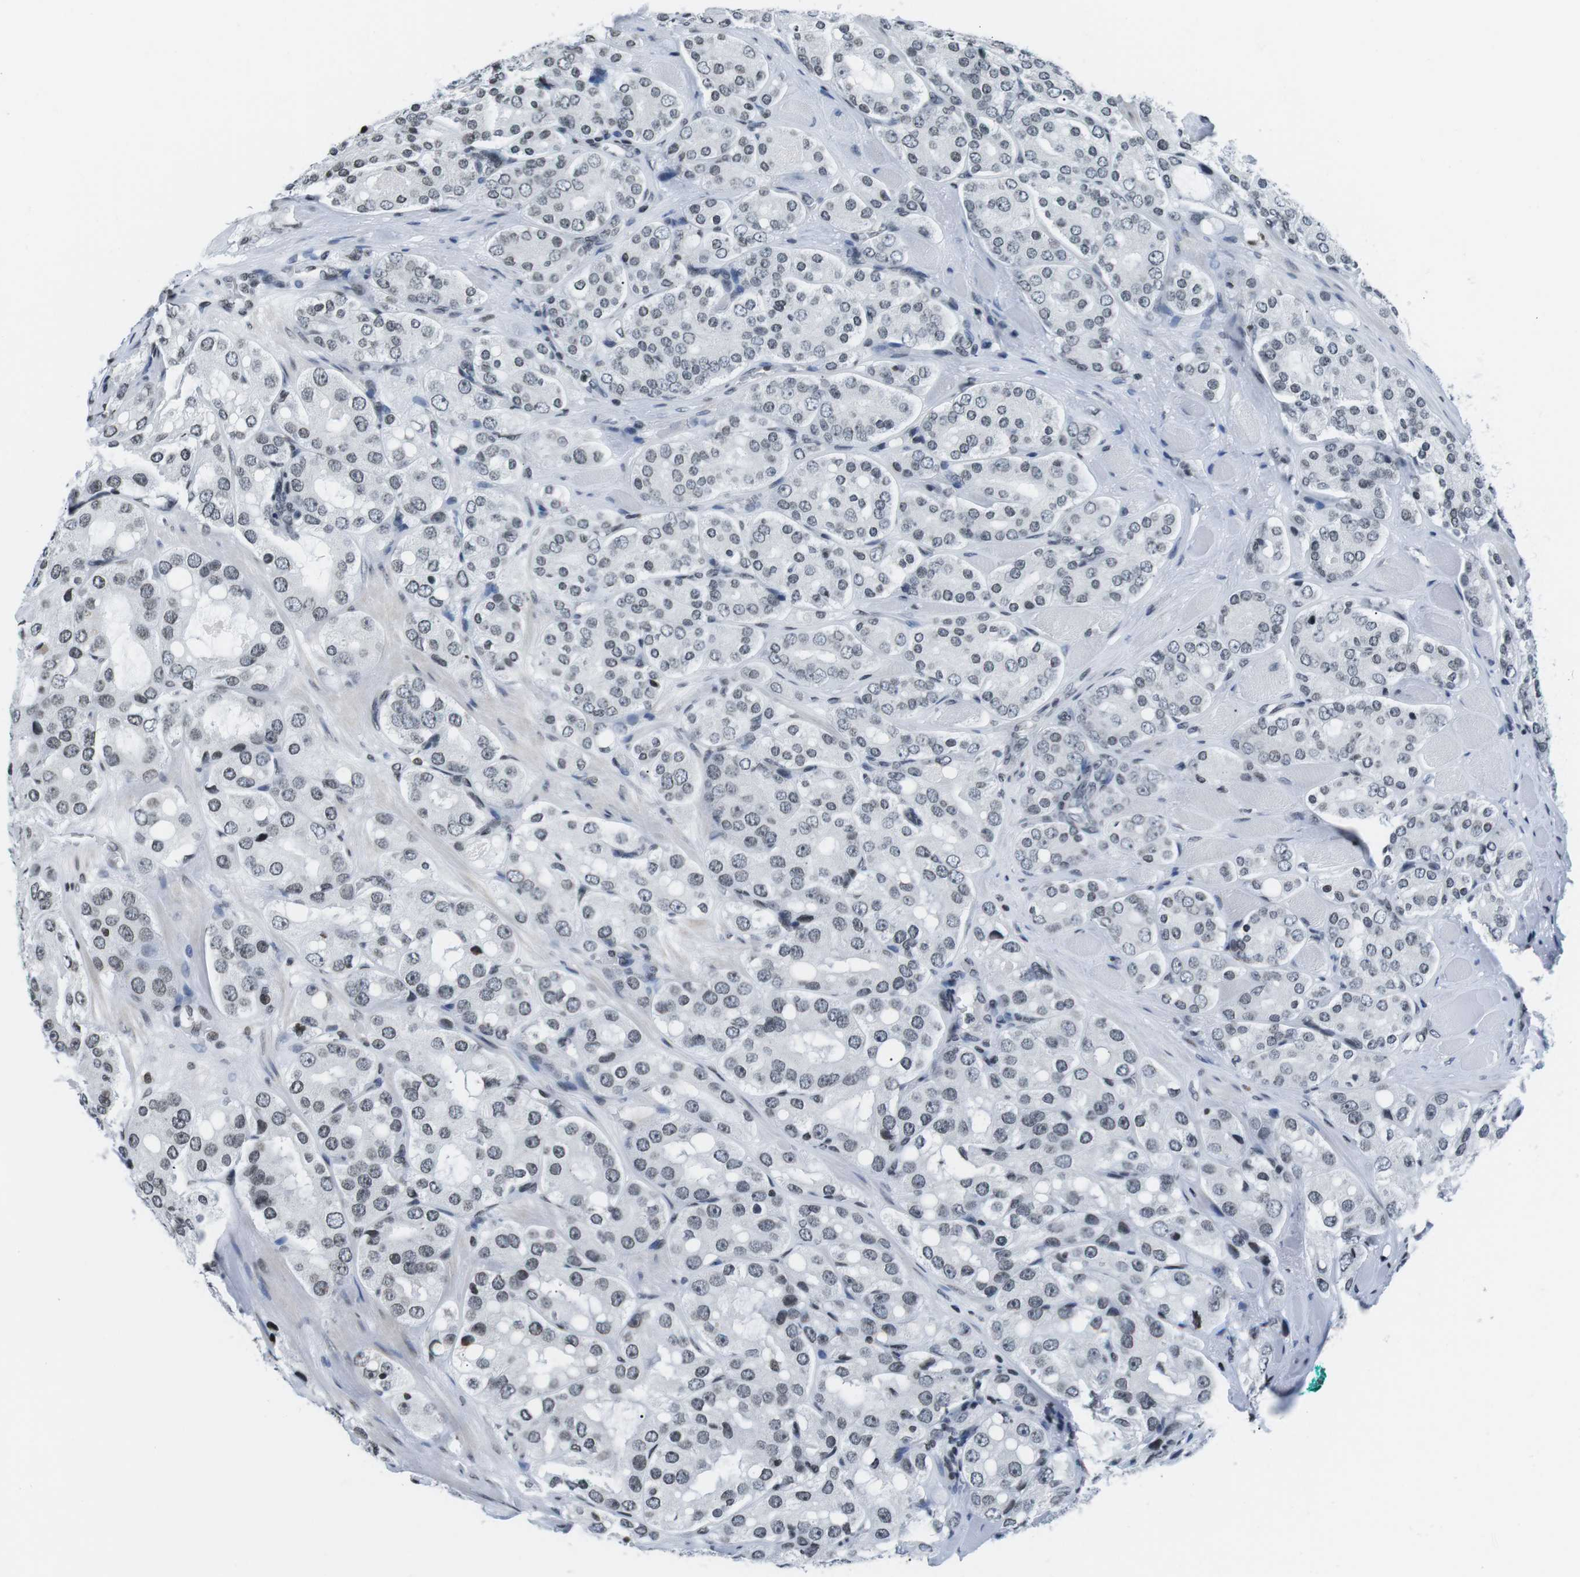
{"staining": {"intensity": "negative", "quantity": "none", "location": "none"}, "tissue": "prostate cancer", "cell_type": "Tumor cells", "image_type": "cancer", "snomed": [{"axis": "morphology", "description": "Adenocarcinoma, High grade"}, {"axis": "topography", "description": "Prostate"}], "caption": "Tumor cells are negative for brown protein staining in prostate cancer.", "gene": "E2F2", "patient": {"sex": "male", "age": 65}}